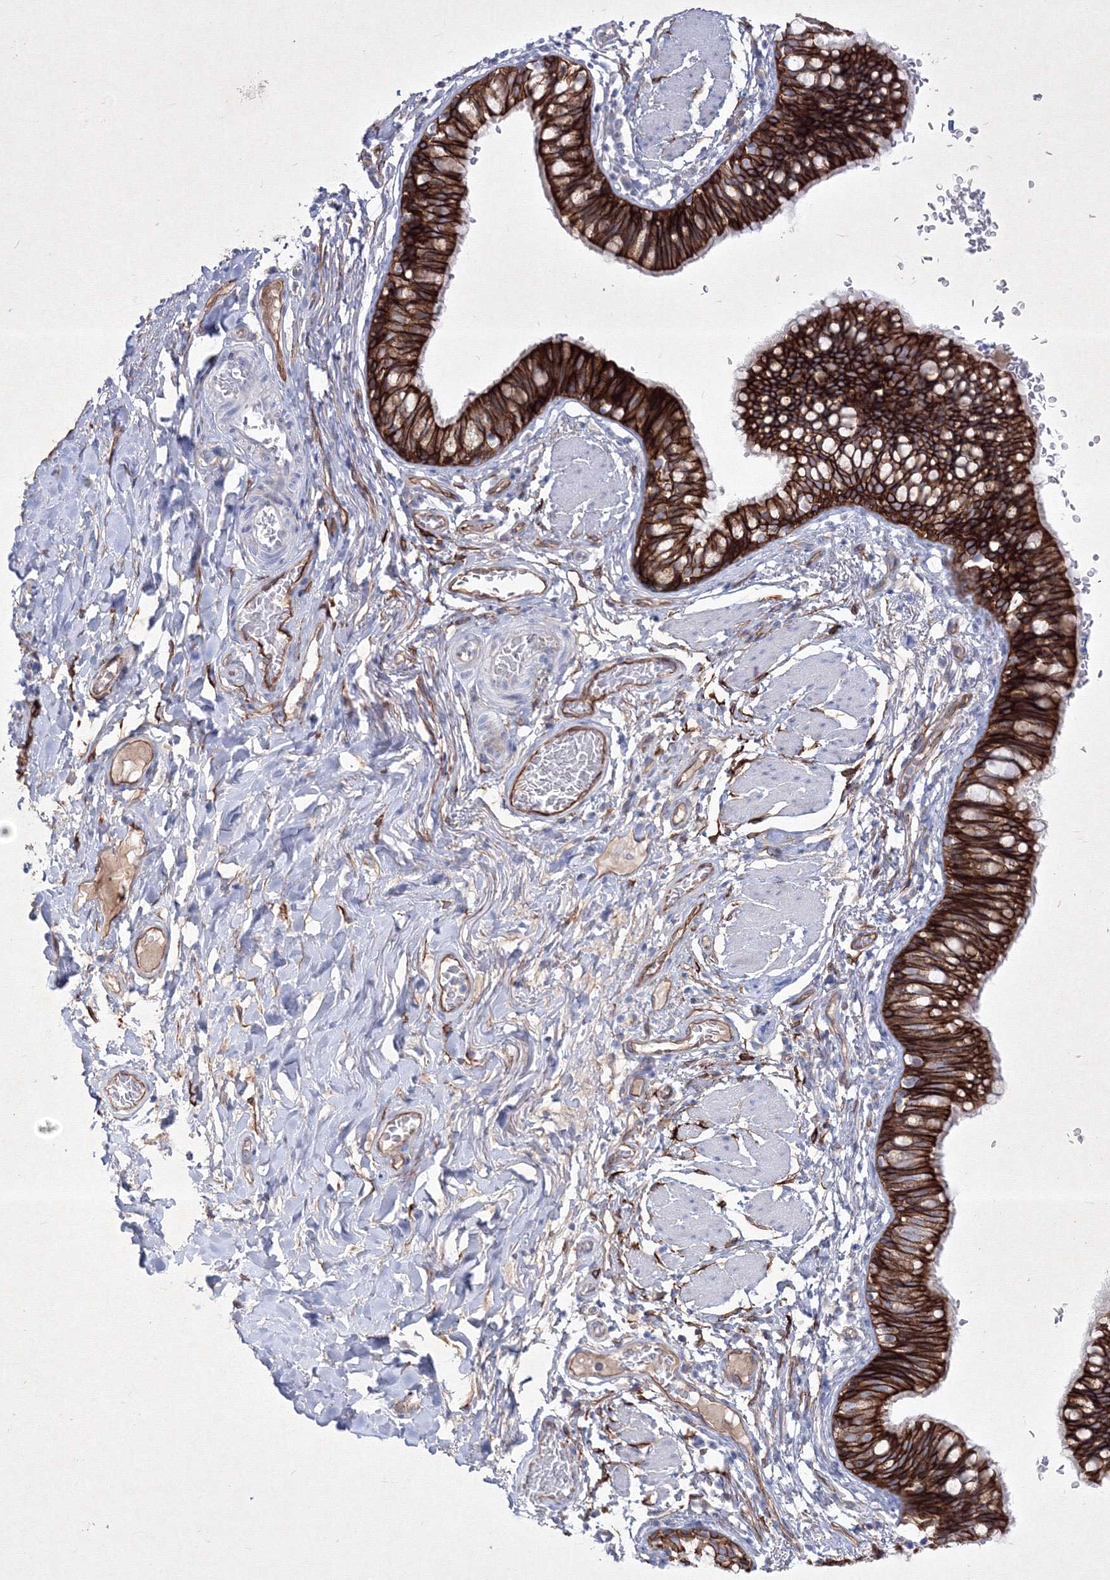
{"staining": {"intensity": "strong", "quantity": ">75%", "location": "cytoplasmic/membranous"}, "tissue": "bronchus", "cell_type": "Respiratory epithelial cells", "image_type": "normal", "snomed": [{"axis": "morphology", "description": "Normal tissue, NOS"}, {"axis": "topography", "description": "Cartilage tissue"}, {"axis": "topography", "description": "Bronchus"}], "caption": "There is high levels of strong cytoplasmic/membranous positivity in respiratory epithelial cells of benign bronchus, as demonstrated by immunohistochemical staining (brown color).", "gene": "TMEM139", "patient": {"sex": "female", "age": 36}}